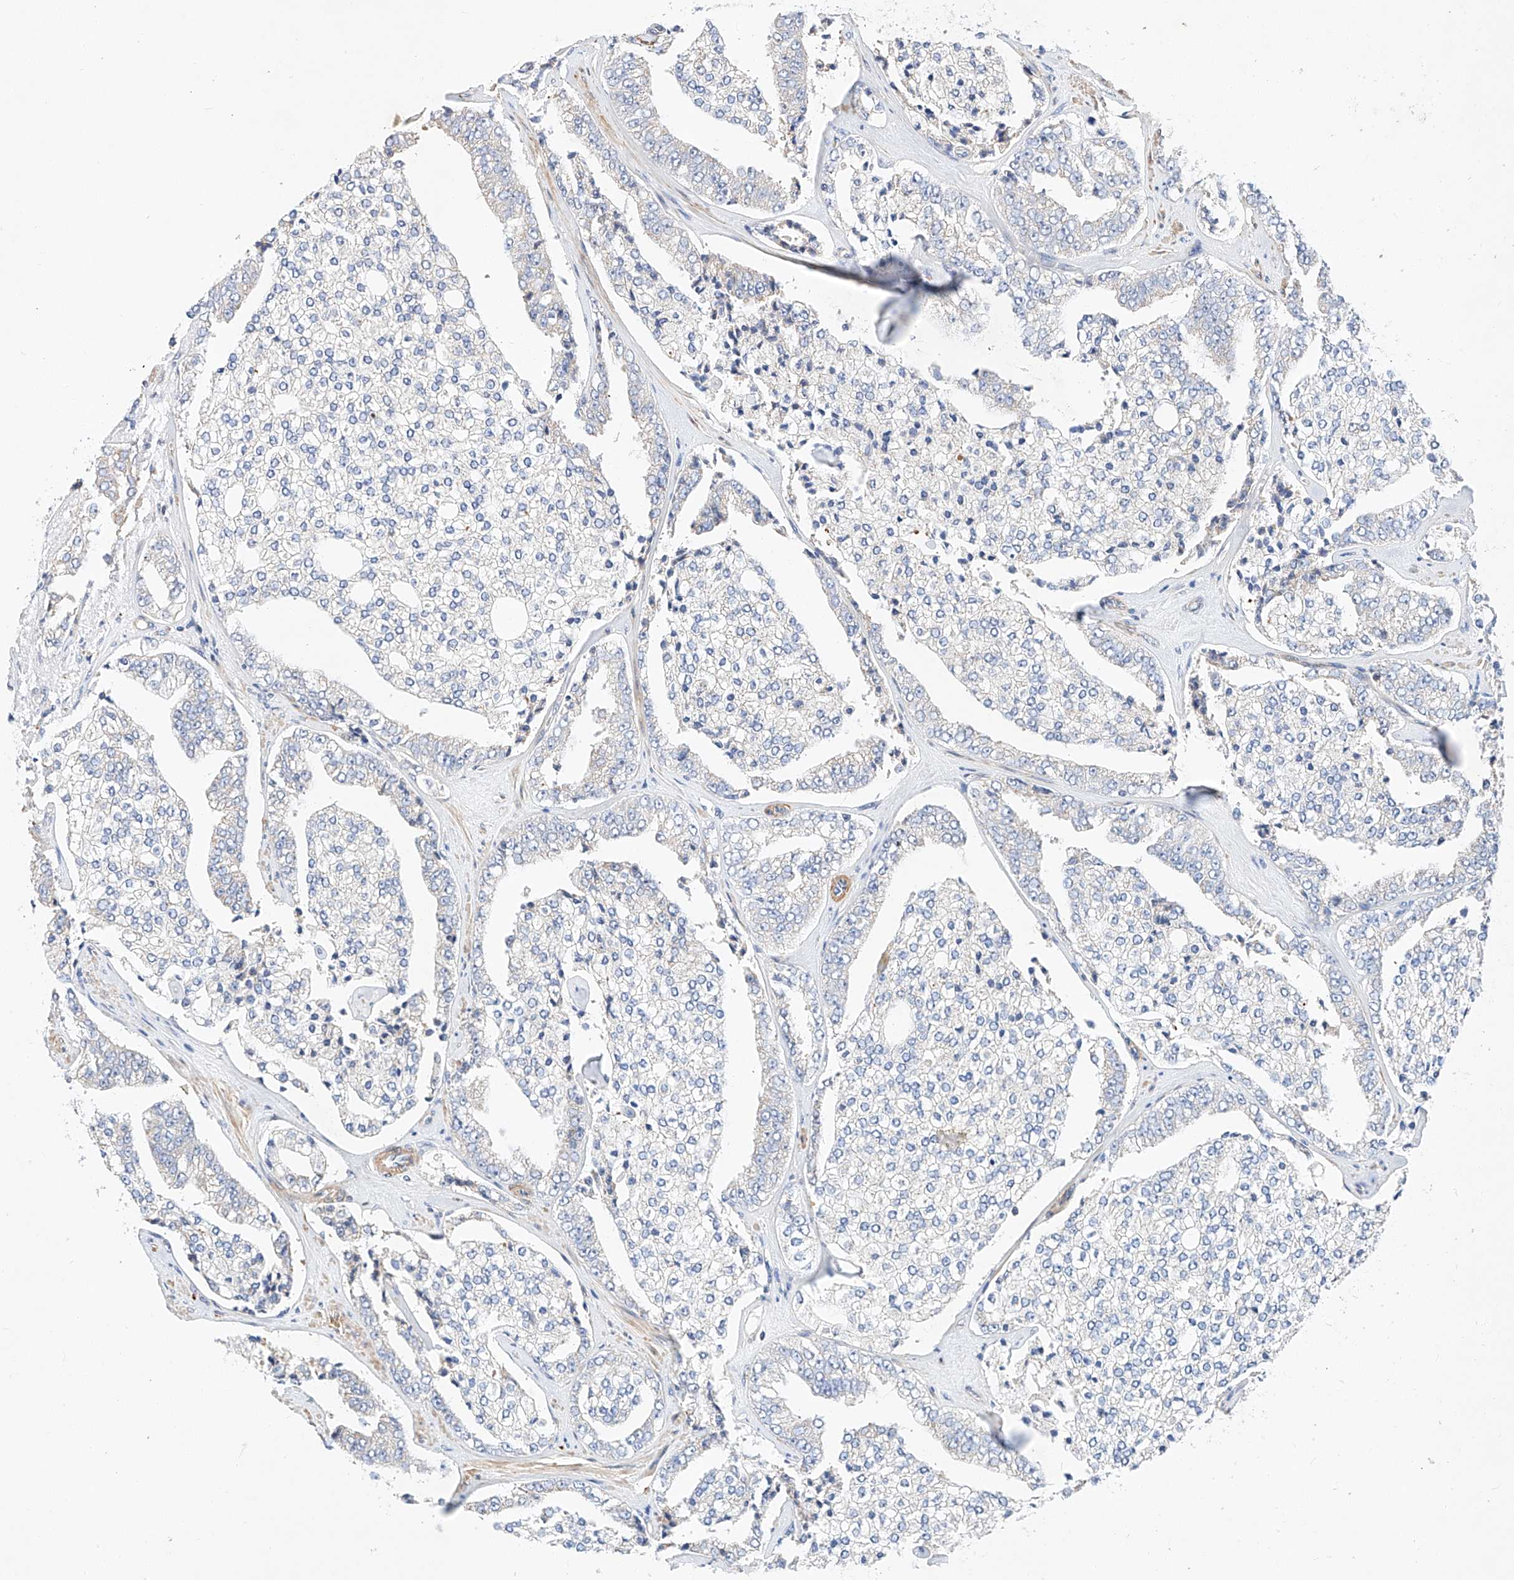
{"staining": {"intensity": "negative", "quantity": "none", "location": "none"}, "tissue": "prostate cancer", "cell_type": "Tumor cells", "image_type": "cancer", "snomed": [{"axis": "morphology", "description": "Adenocarcinoma, High grade"}, {"axis": "topography", "description": "Prostate"}], "caption": "High-grade adenocarcinoma (prostate) stained for a protein using immunohistochemistry reveals no positivity tumor cells.", "gene": "C6orf118", "patient": {"sex": "male", "age": 71}}